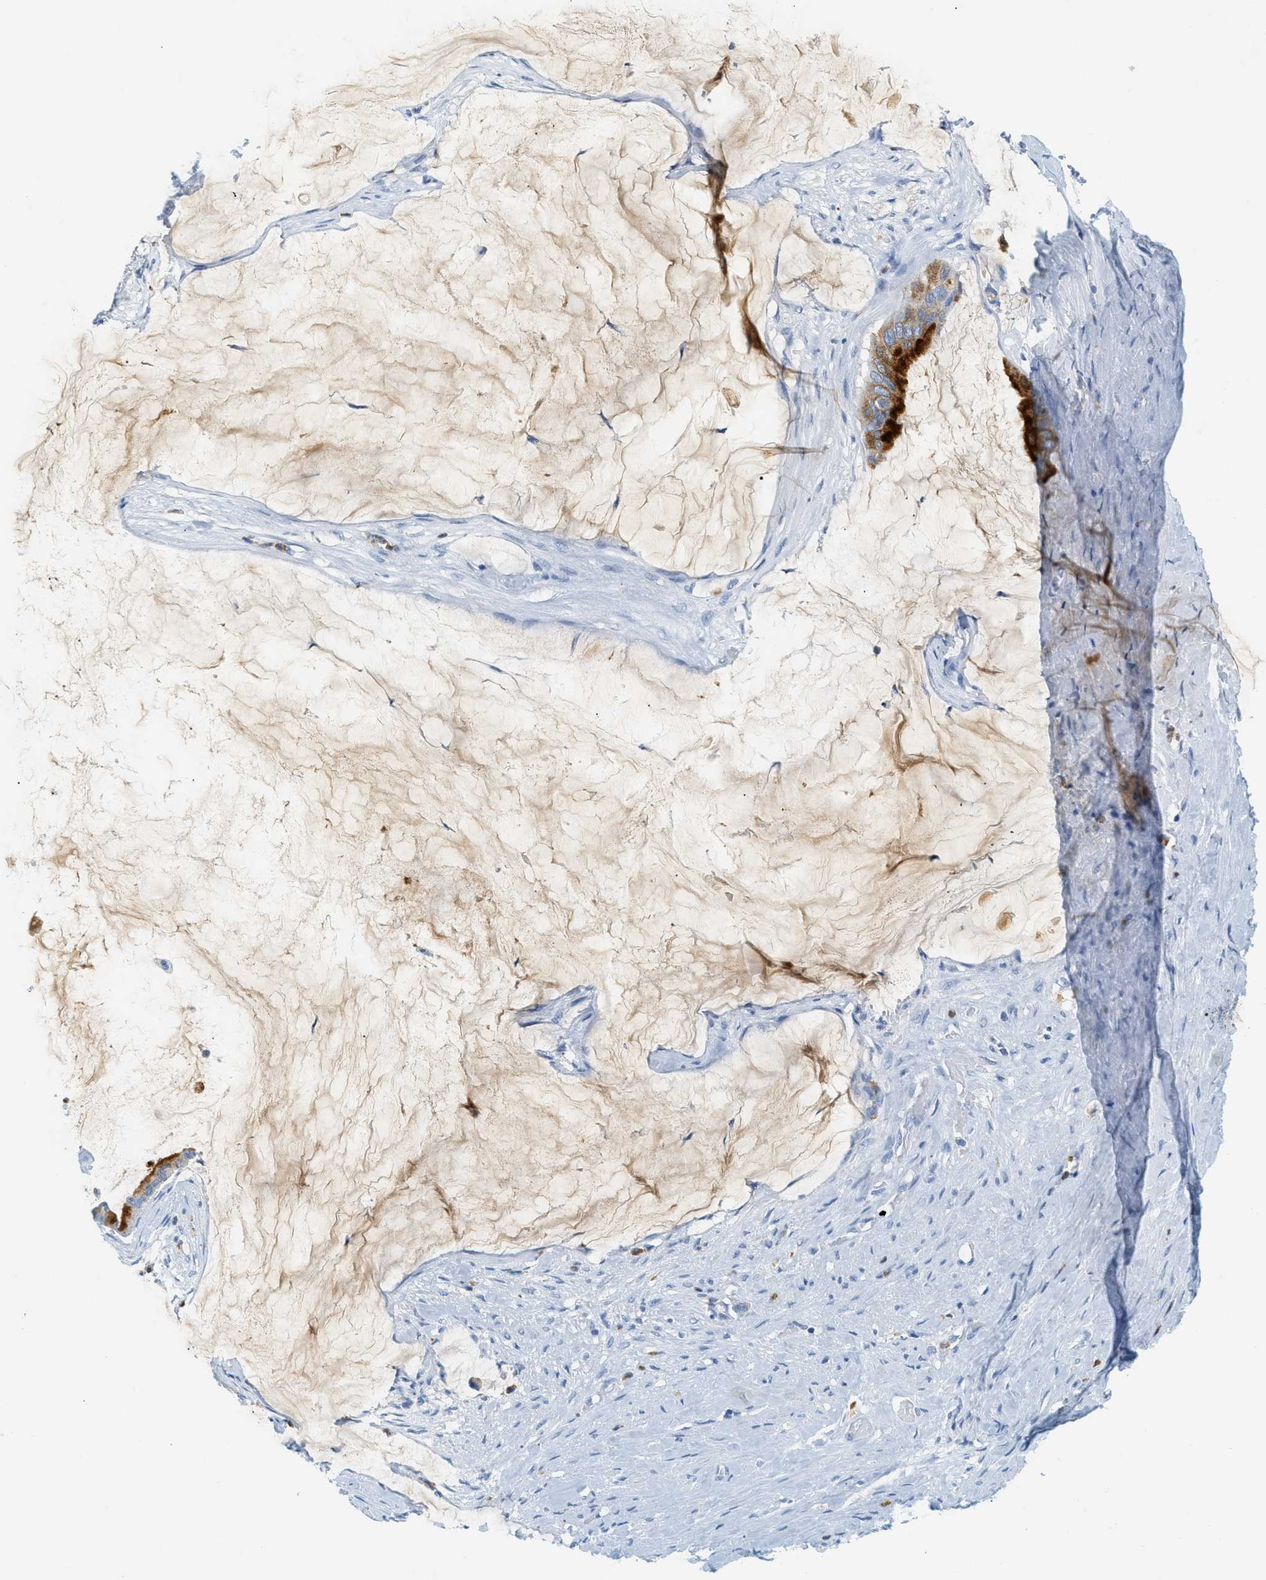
{"staining": {"intensity": "strong", "quantity": "25%-75%", "location": "cytoplasmic/membranous"}, "tissue": "pancreatic cancer", "cell_type": "Tumor cells", "image_type": "cancer", "snomed": [{"axis": "morphology", "description": "Adenocarcinoma, NOS"}, {"axis": "topography", "description": "Pancreas"}], "caption": "There is high levels of strong cytoplasmic/membranous staining in tumor cells of pancreatic adenocarcinoma, as demonstrated by immunohistochemical staining (brown color).", "gene": "LCN2", "patient": {"sex": "male", "age": 41}}